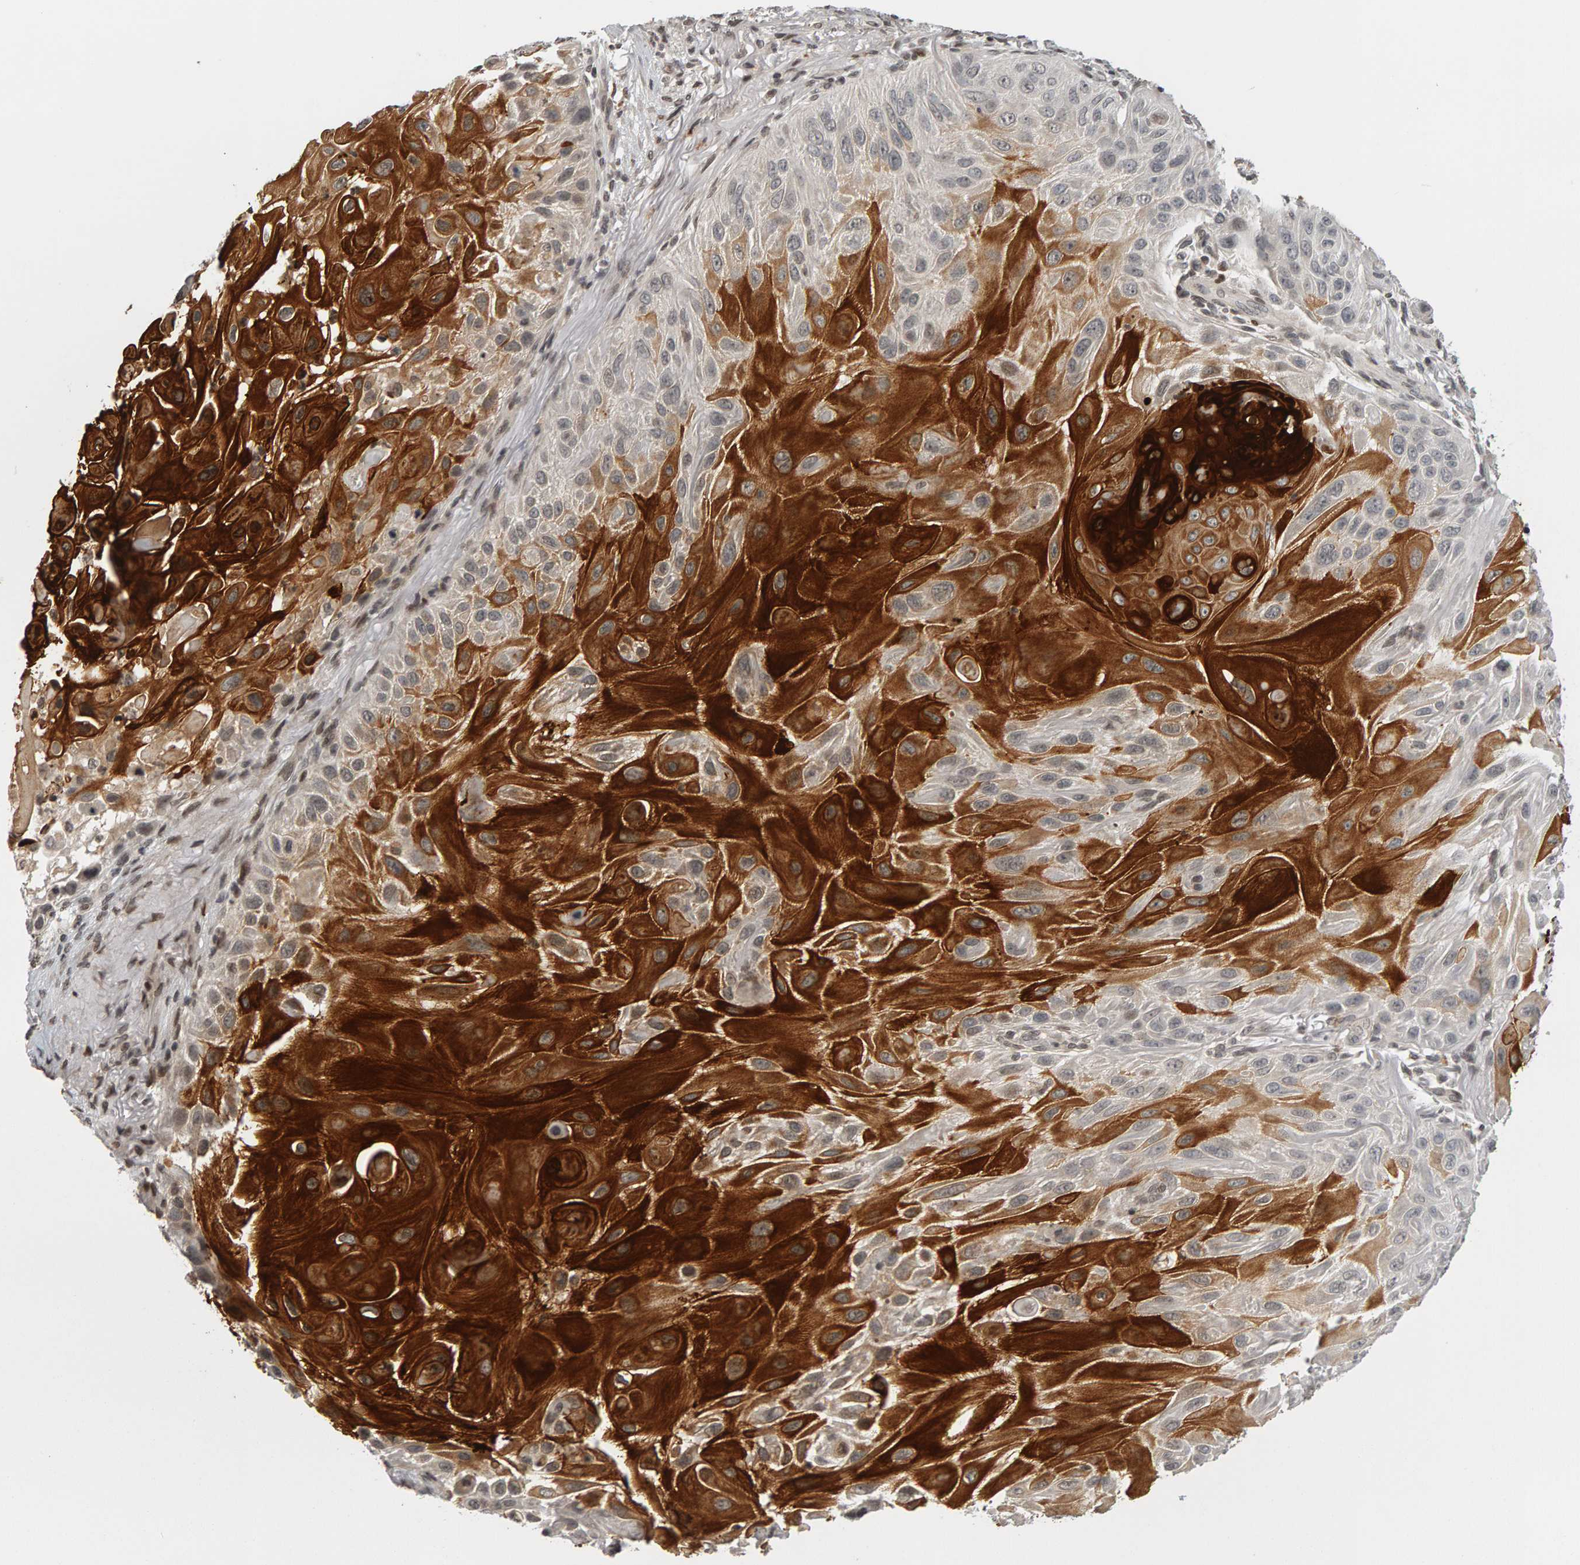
{"staining": {"intensity": "strong", "quantity": ">75%", "location": "cytoplasmic/membranous"}, "tissue": "skin cancer", "cell_type": "Tumor cells", "image_type": "cancer", "snomed": [{"axis": "morphology", "description": "Squamous cell carcinoma, NOS"}, {"axis": "topography", "description": "Skin"}], "caption": "A high amount of strong cytoplasmic/membranous positivity is seen in about >75% of tumor cells in squamous cell carcinoma (skin) tissue. (brown staining indicates protein expression, while blue staining denotes nuclei).", "gene": "TRAM1", "patient": {"sex": "female", "age": 77}}